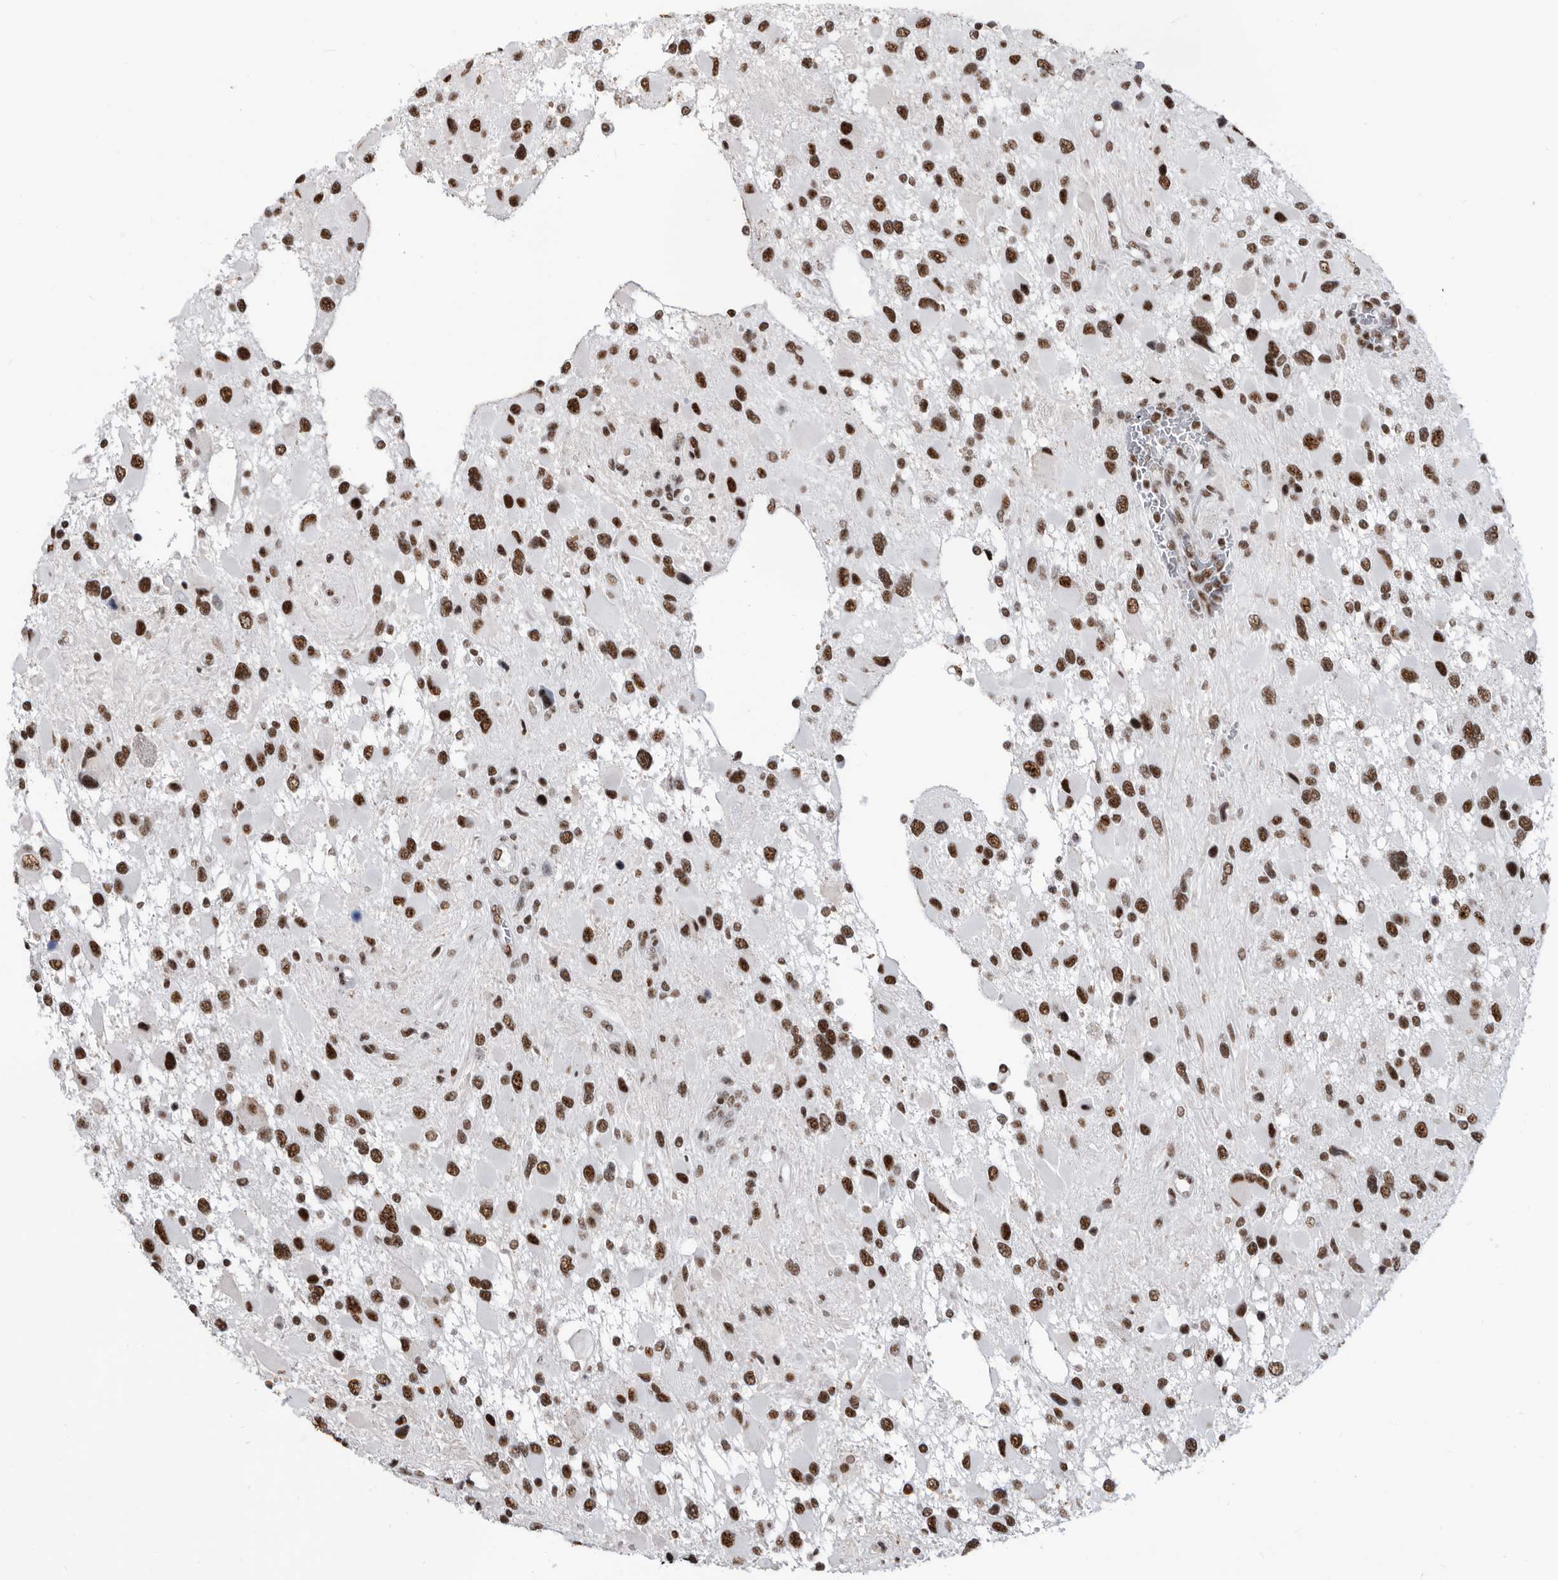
{"staining": {"intensity": "strong", "quantity": ">75%", "location": "nuclear"}, "tissue": "glioma", "cell_type": "Tumor cells", "image_type": "cancer", "snomed": [{"axis": "morphology", "description": "Glioma, malignant, High grade"}, {"axis": "topography", "description": "Brain"}], "caption": "The image exhibits immunohistochemical staining of malignant glioma (high-grade). There is strong nuclear staining is seen in approximately >75% of tumor cells.", "gene": "SF3A1", "patient": {"sex": "male", "age": 53}}